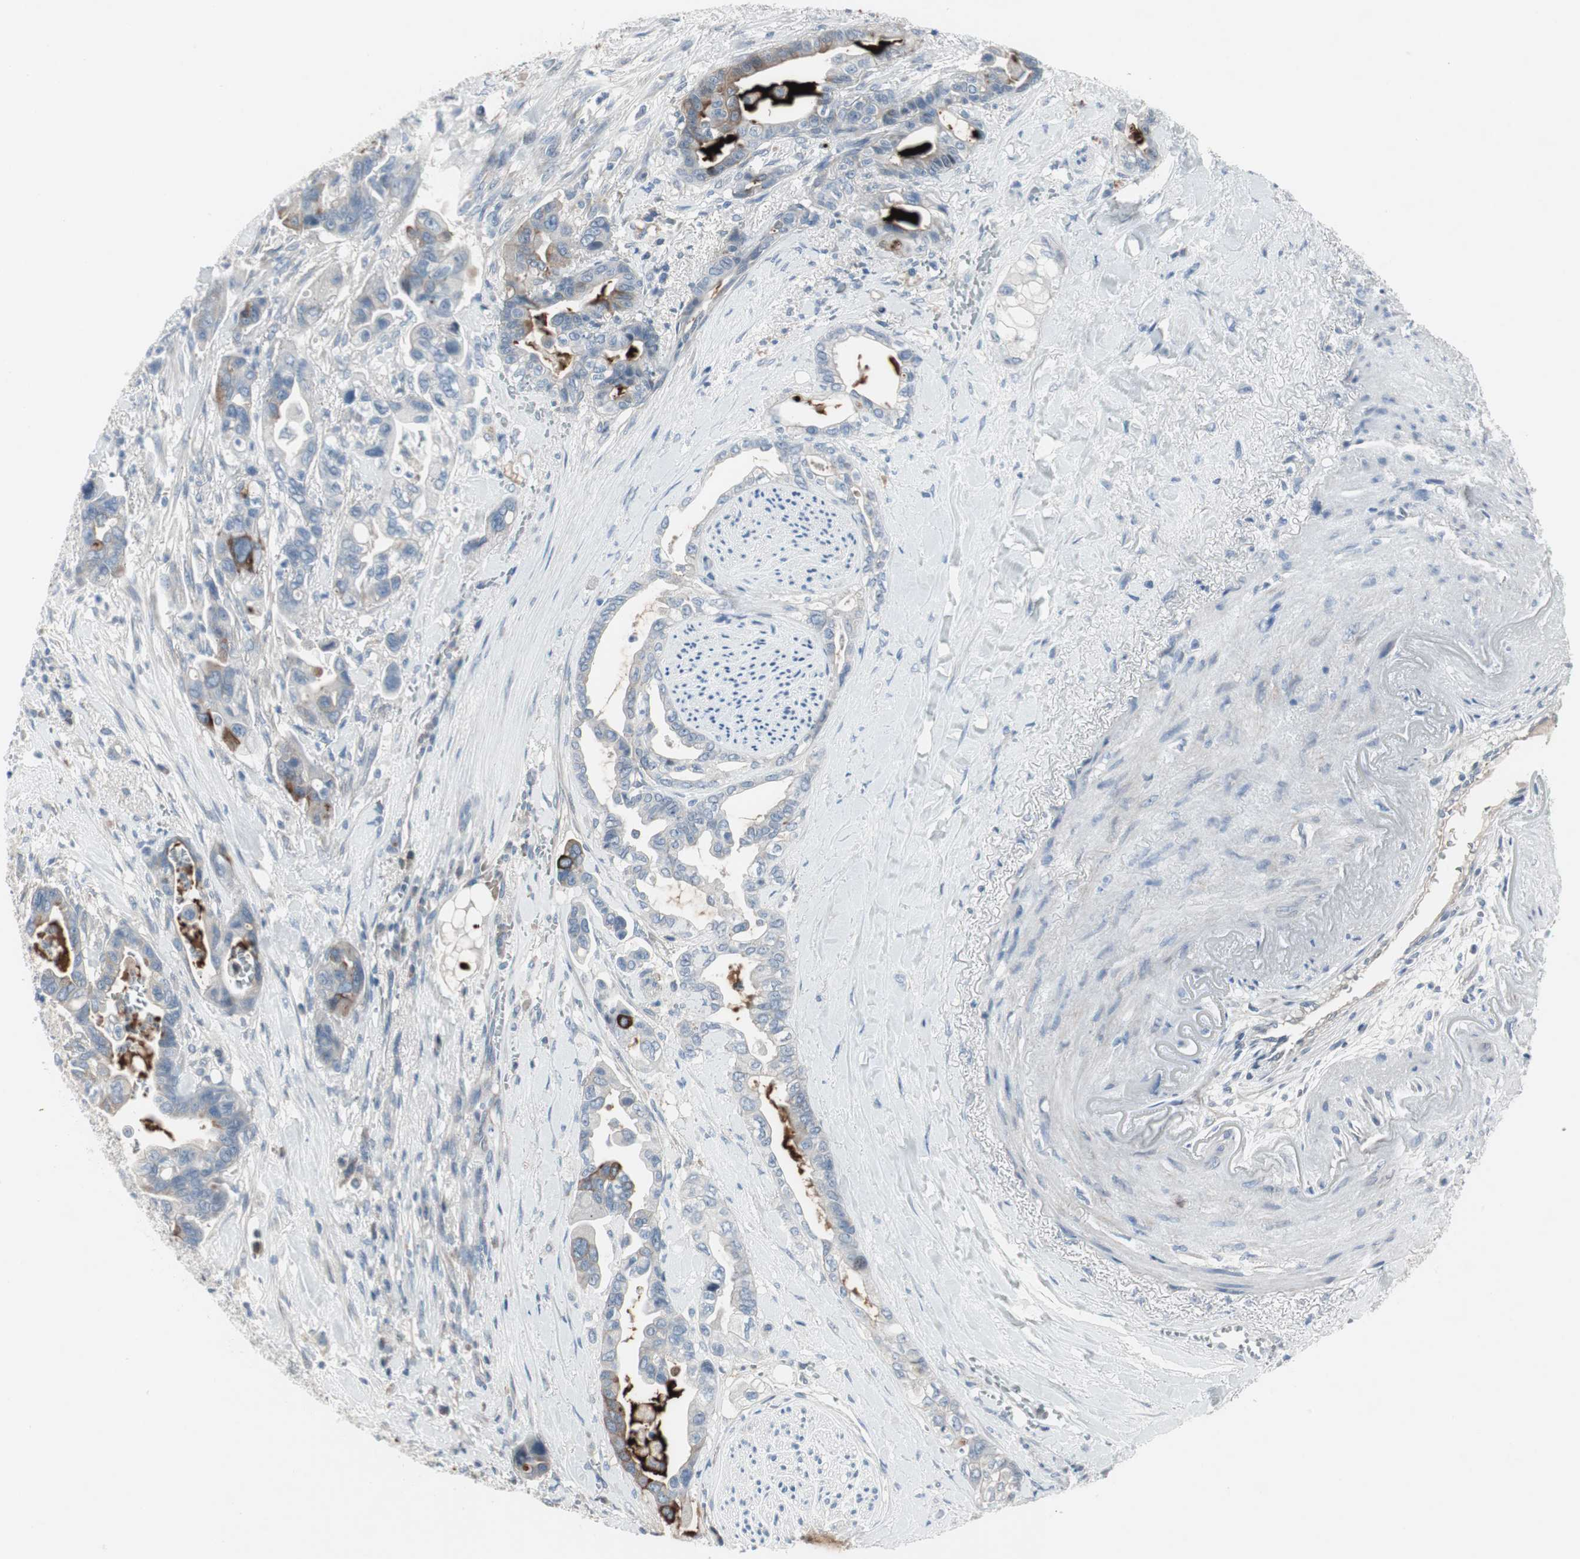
{"staining": {"intensity": "moderate", "quantity": "<25%", "location": "cytoplasmic/membranous"}, "tissue": "pancreatic cancer", "cell_type": "Tumor cells", "image_type": "cancer", "snomed": [{"axis": "morphology", "description": "Adenocarcinoma, NOS"}, {"axis": "topography", "description": "Pancreas"}], "caption": "Pancreatic cancer was stained to show a protein in brown. There is low levels of moderate cytoplasmic/membranous expression in approximately <25% of tumor cells.", "gene": "PIGR", "patient": {"sex": "male", "age": 70}}